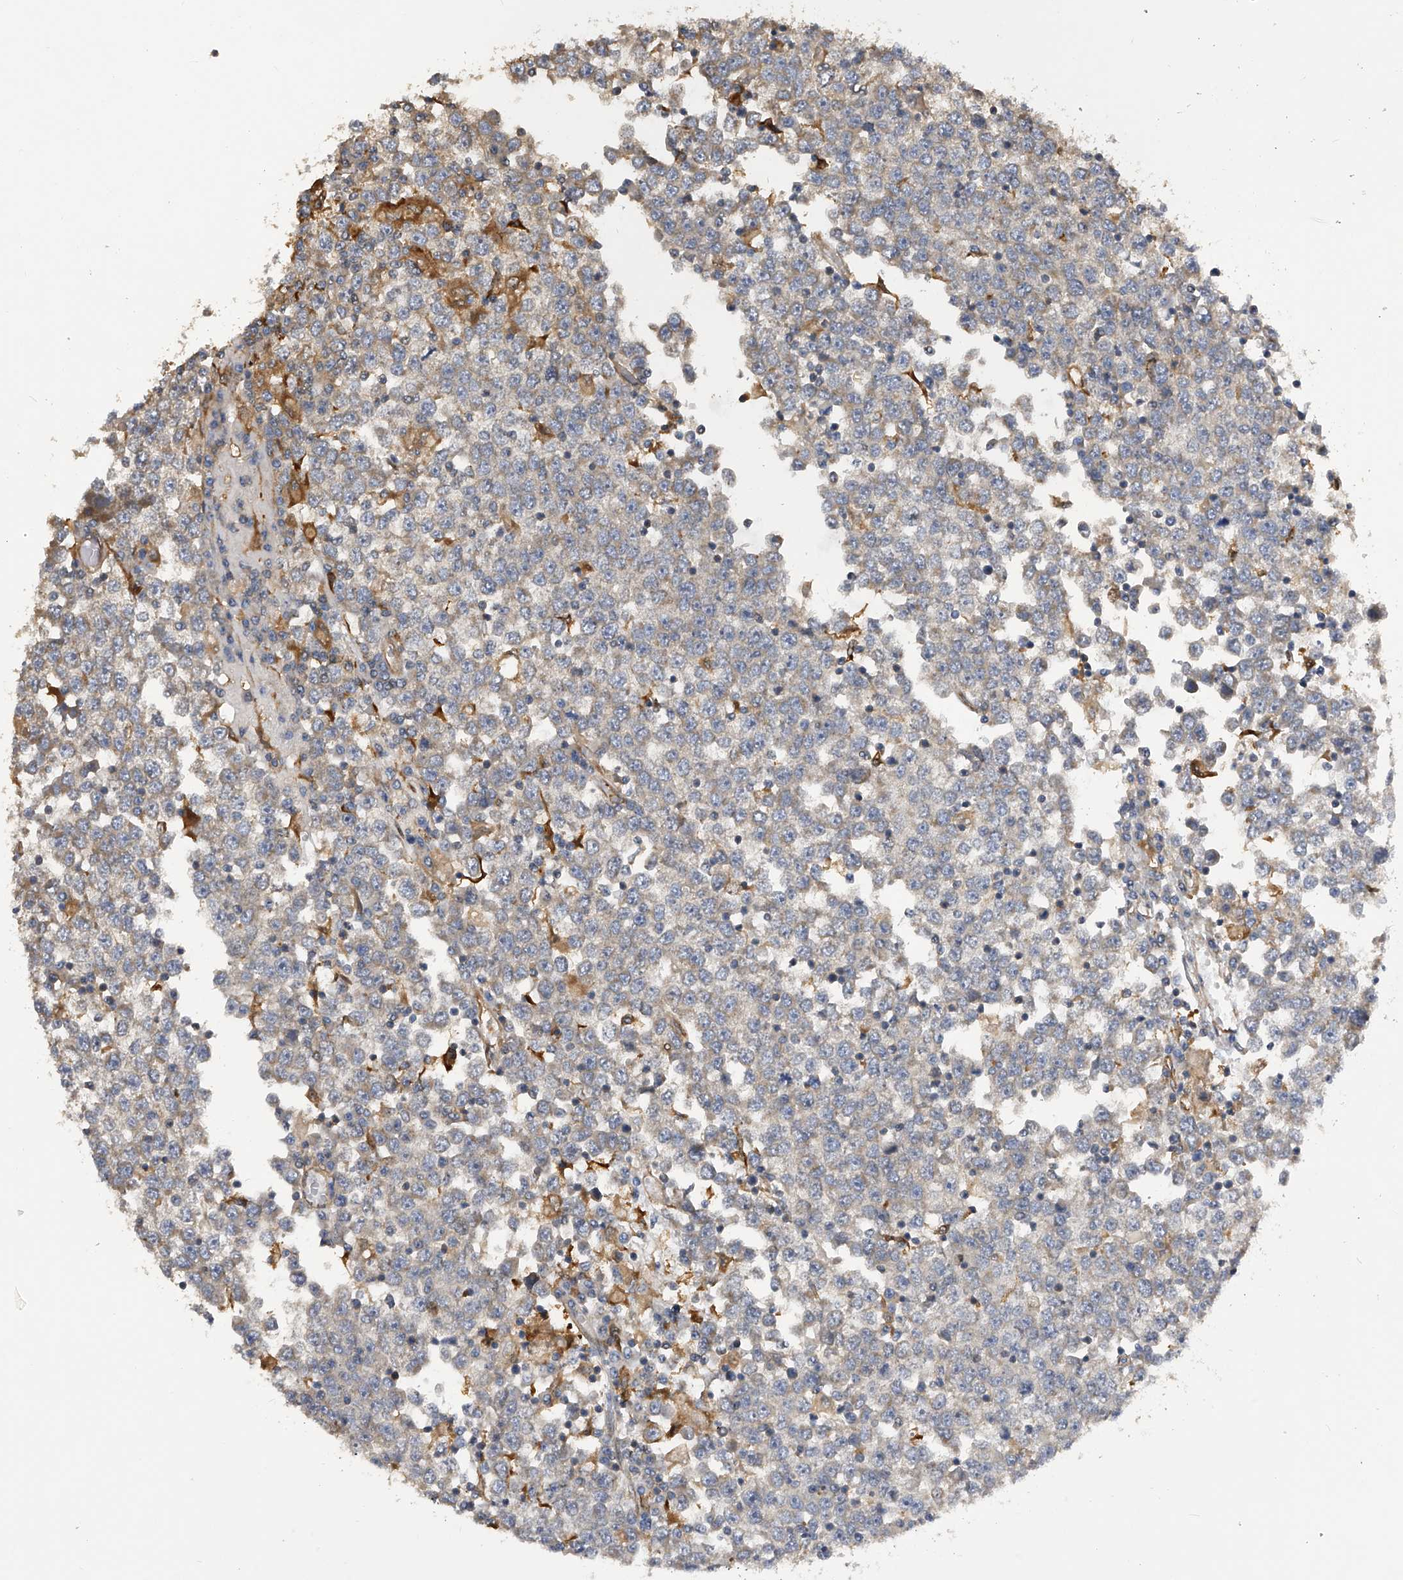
{"staining": {"intensity": "weak", "quantity": "25%-75%", "location": "cytoplasmic/membranous"}, "tissue": "testis cancer", "cell_type": "Tumor cells", "image_type": "cancer", "snomed": [{"axis": "morphology", "description": "Seminoma, NOS"}, {"axis": "topography", "description": "Testis"}], "caption": "There is low levels of weak cytoplasmic/membranous expression in tumor cells of testis cancer (seminoma), as demonstrated by immunohistochemical staining (brown color).", "gene": "PTPRA", "patient": {"sex": "male", "age": 65}}